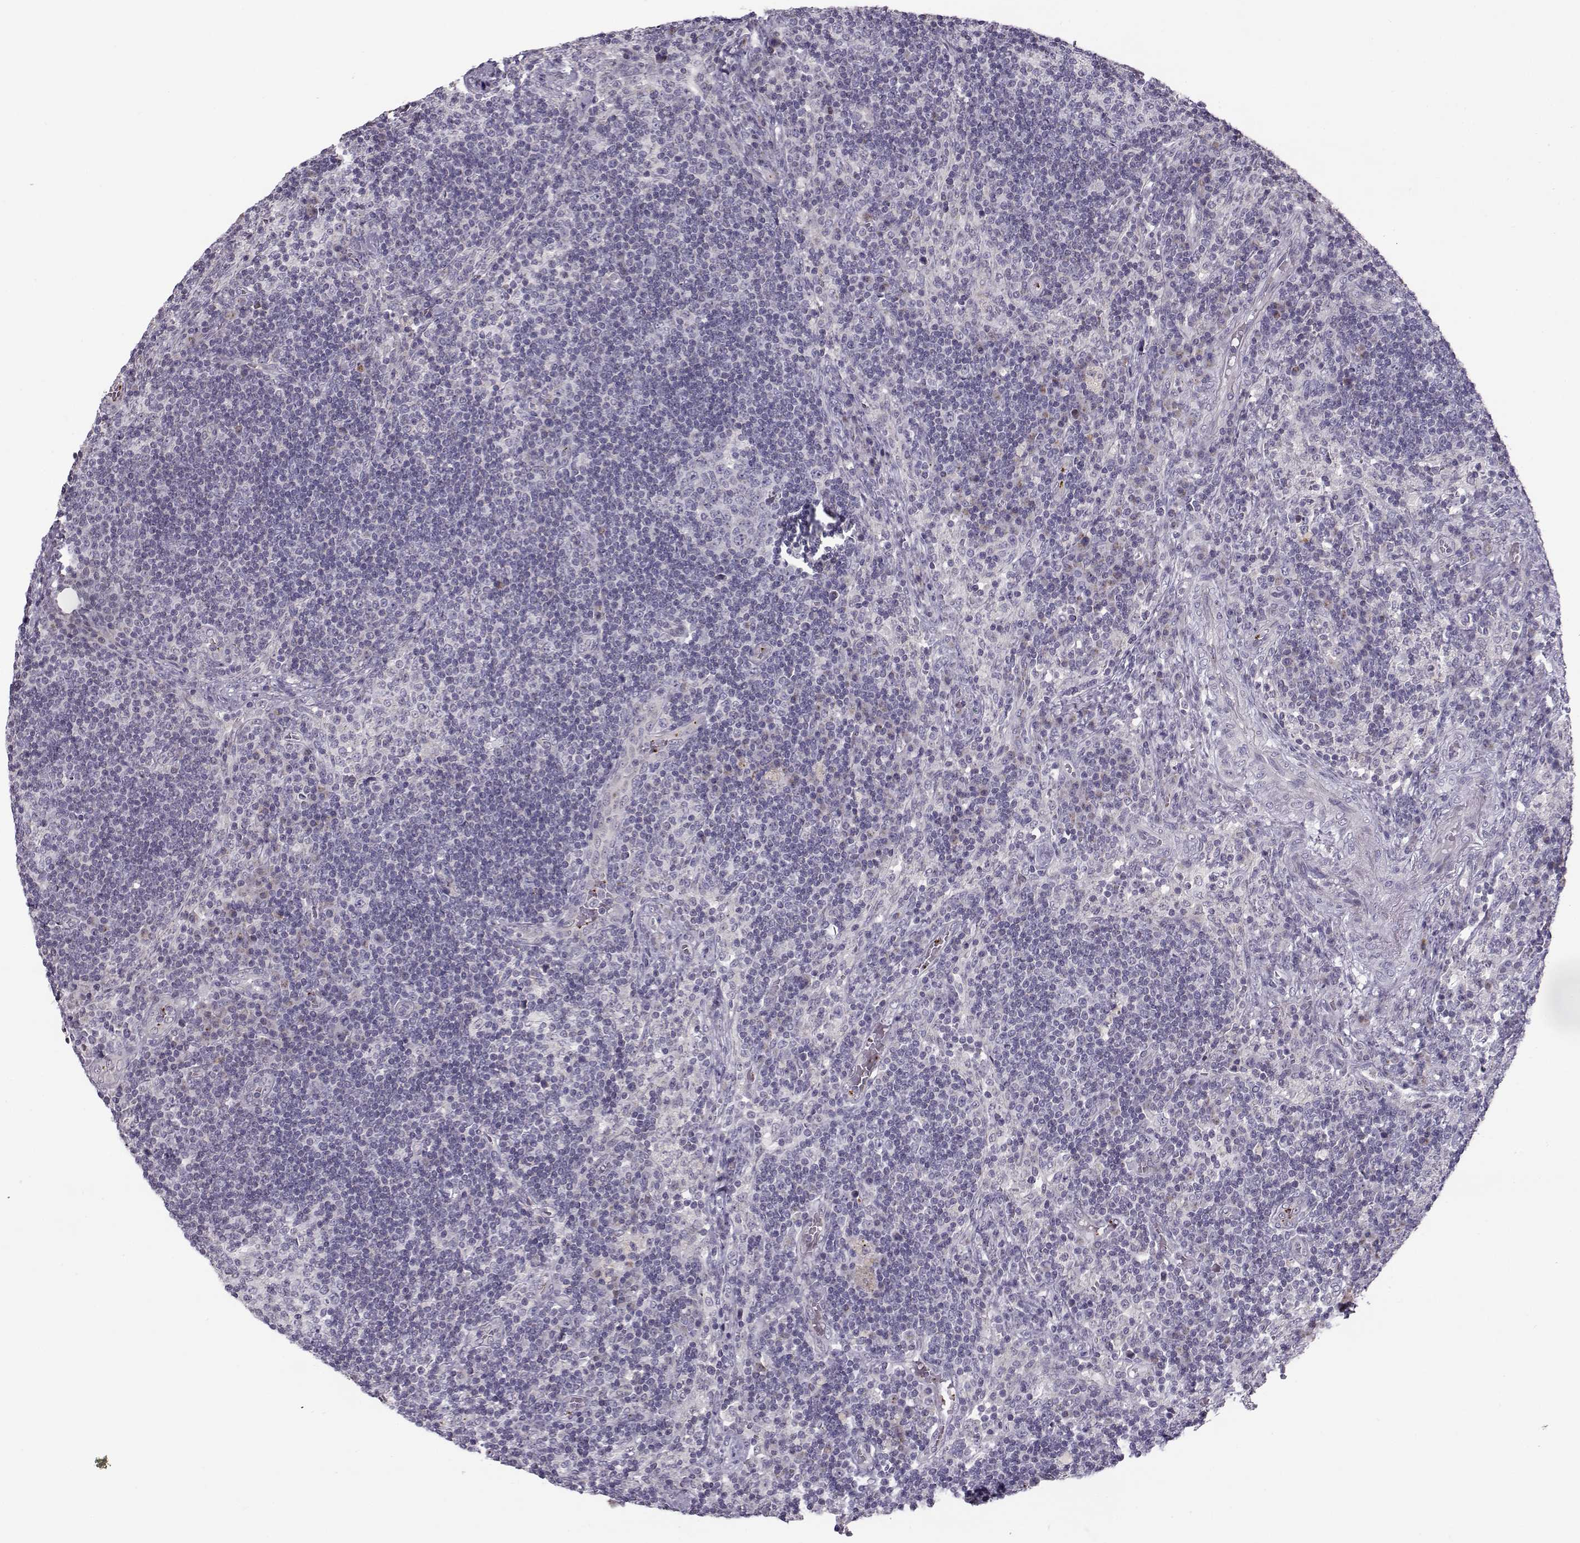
{"staining": {"intensity": "negative", "quantity": "none", "location": "none"}, "tissue": "lymph node", "cell_type": "Germinal center cells", "image_type": "normal", "snomed": [{"axis": "morphology", "description": "Normal tissue, NOS"}, {"axis": "topography", "description": "Lymph node"}], "caption": "Immunohistochemistry (IHC) image of benign lymph node: human lymph node stained with DAB (3,3'-diaminobenzidine) shows no significant protein staining in germinal center cells. Brightfield microscopy of immunohistochemistry (IHC) stained with DAB (brown) and hematoxylin (blue), captured at high magnification.", "gene": "KLF17", "patient": {"sex": "male", "age": 63}}